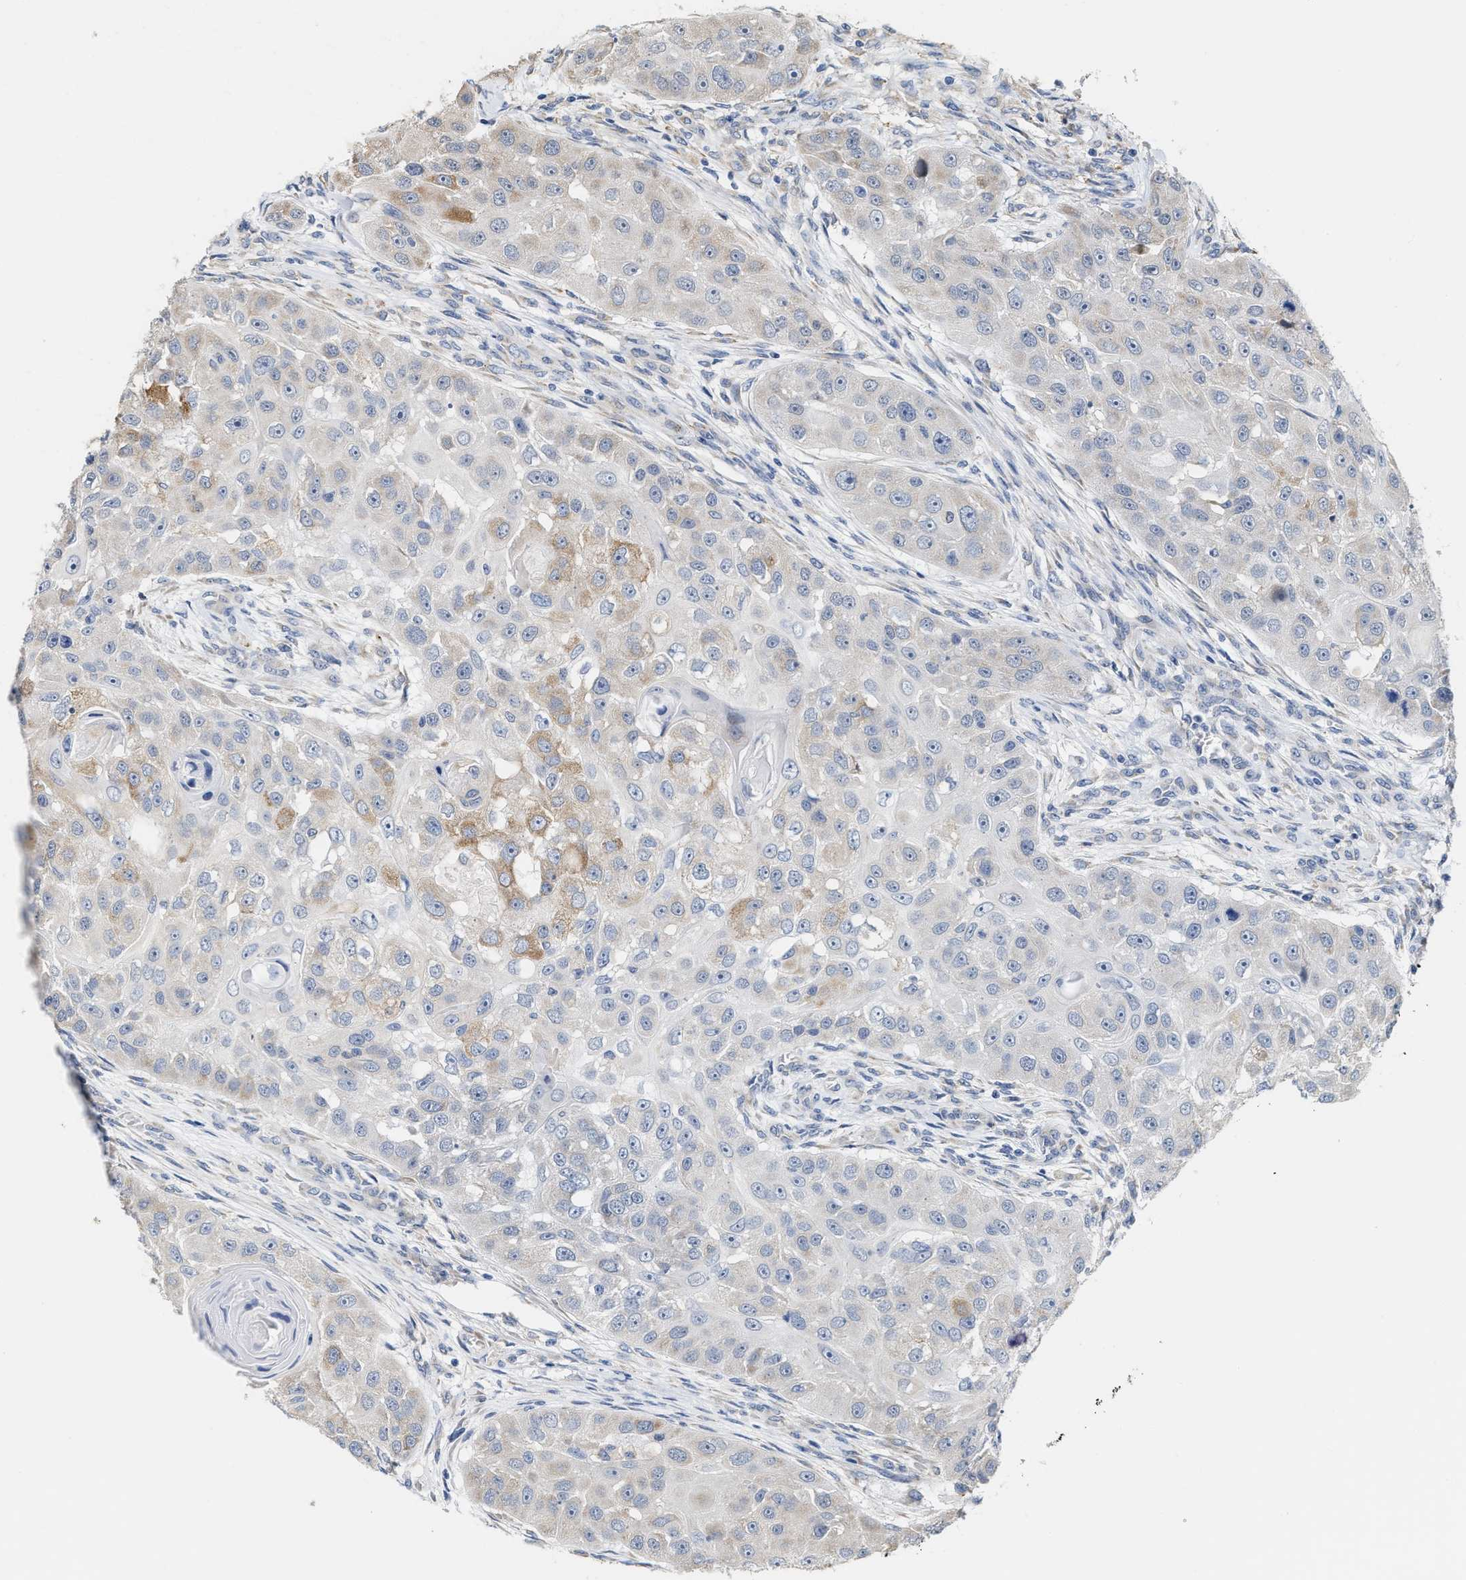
{"staining": {"intensity": "moderate", "quantity": "<25%", "location": "cytoplasmic/membranous"}, "tissue": "head and neck cancer", "cell_type": "Tumor cells", "image_type": "cancer", "snomed": [{"axis": "morphology", "description": "Normal tissue, NOS"}, {"axis": "morphology", "description": "Squamous cell carcinoma, NOS"}, {"axis": "topography", "description": "Skeletal muscle"}, {"axis": "topography", "description": "Head-Neck"}], "caption": "Immunohistochemistry micrograph of neoplastic tissue: human head and neck squamous cell carcinoma stained using immunohistochemistry (IHC) exhibits low levels of moderate protein expression localized specifically in the cytoplasmic/membranous of tumor cells, appearing as a cytoplasmic/membranous brown color.", "gene": "RYR2", "patient": {"sex": "male", "age": 51}}